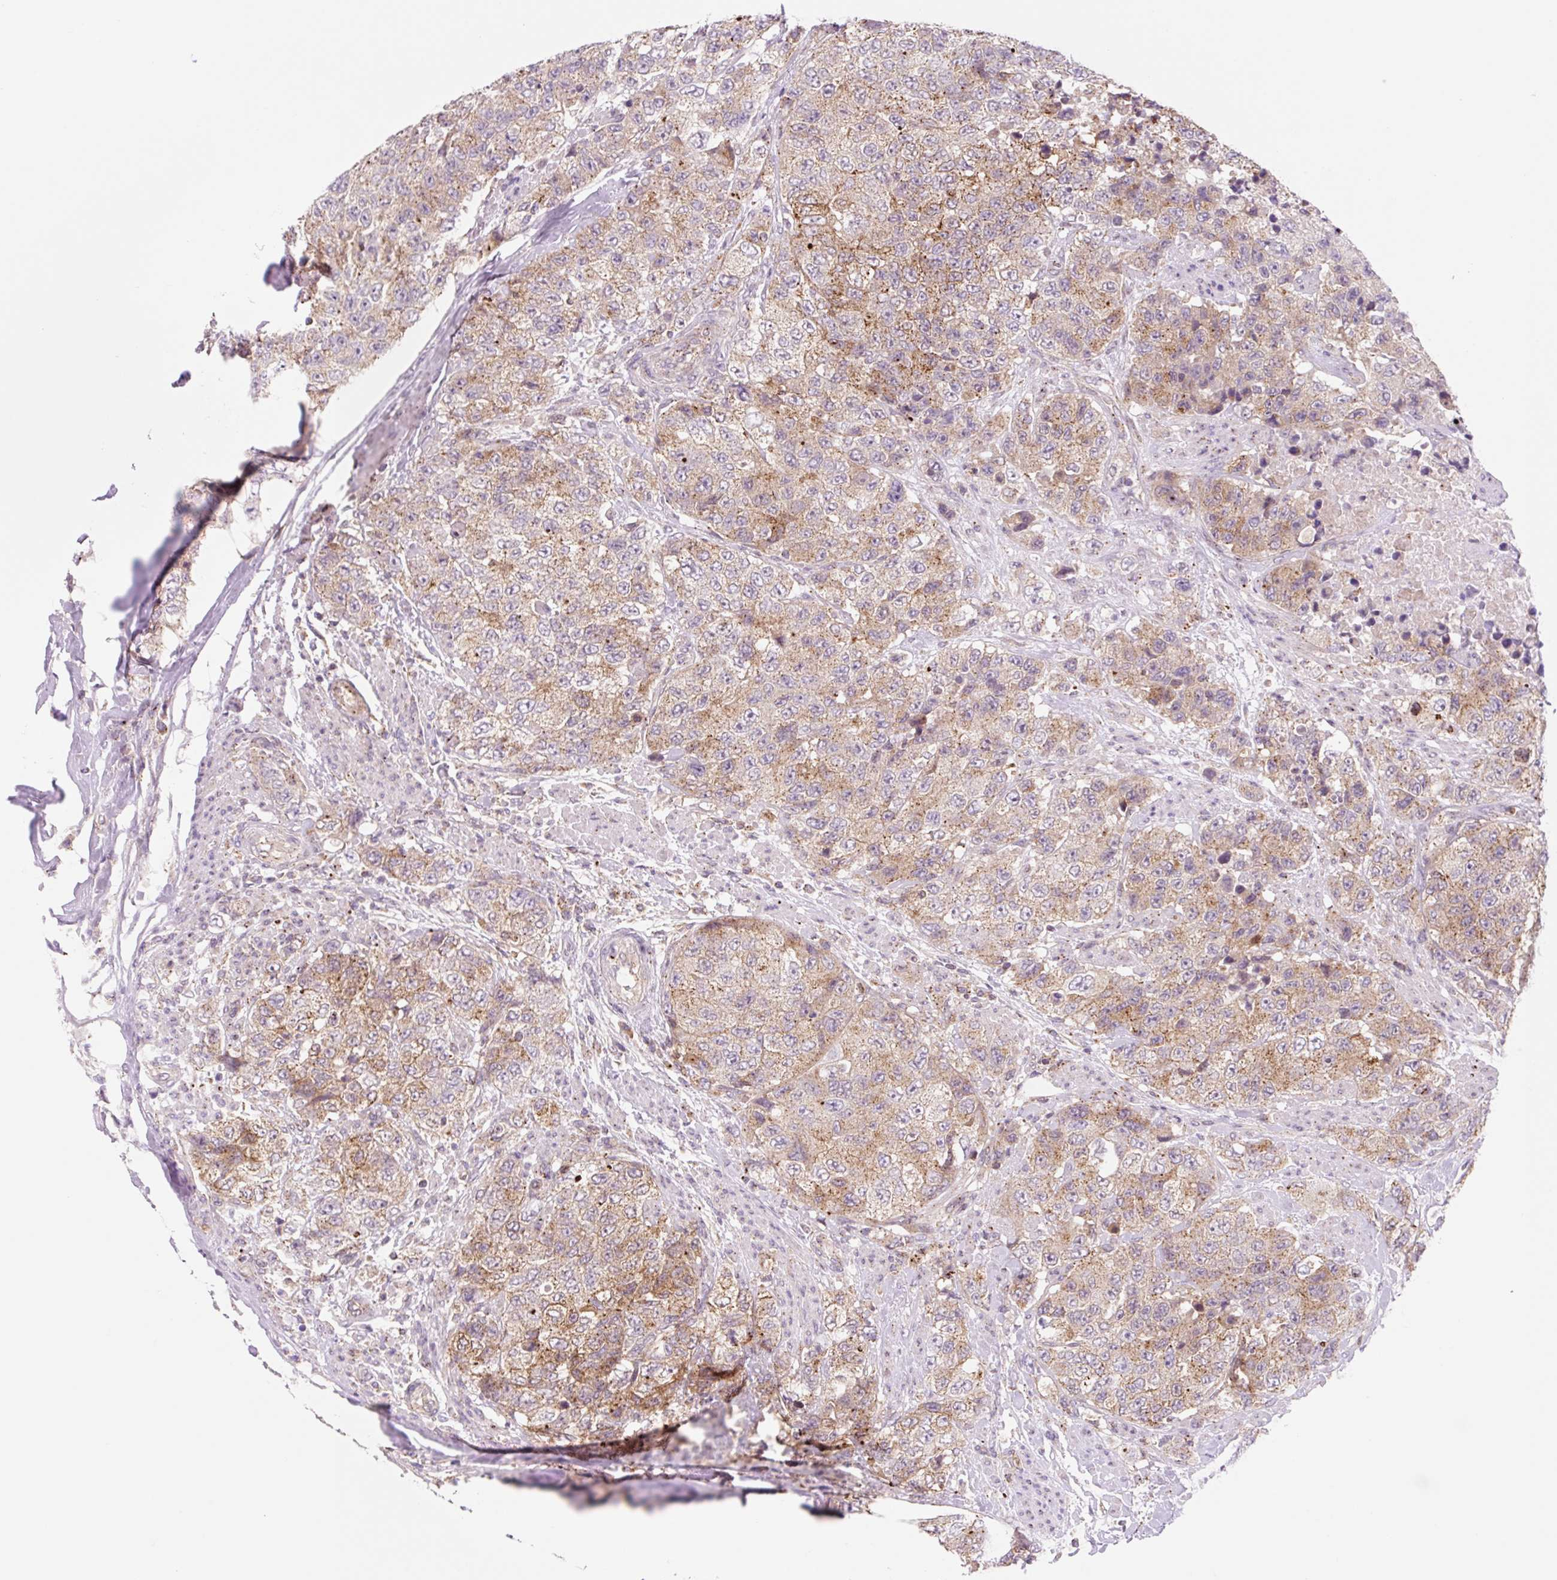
{"staining": {"intensity": "moderate", "quantity": ">75%", "location": "cytoplasmic/membranous"}, "tissue": "urothelial cancer", "cell_type": "Tumor cells", "image_type": "cancer", "snomed": [{"axis": "morphology", "description": "Urothelial carcinoma, High grade"}, {"axis": "topography", "description": "Urinary bladder"}], "caption": "Tumor cells exhibit medium levels of moderate cytoplasmic/membranous staining in about >75% of cells in urothelial cancer.", "gene": "VPS4A", "patient": {"sex": "female", "age": 78}}